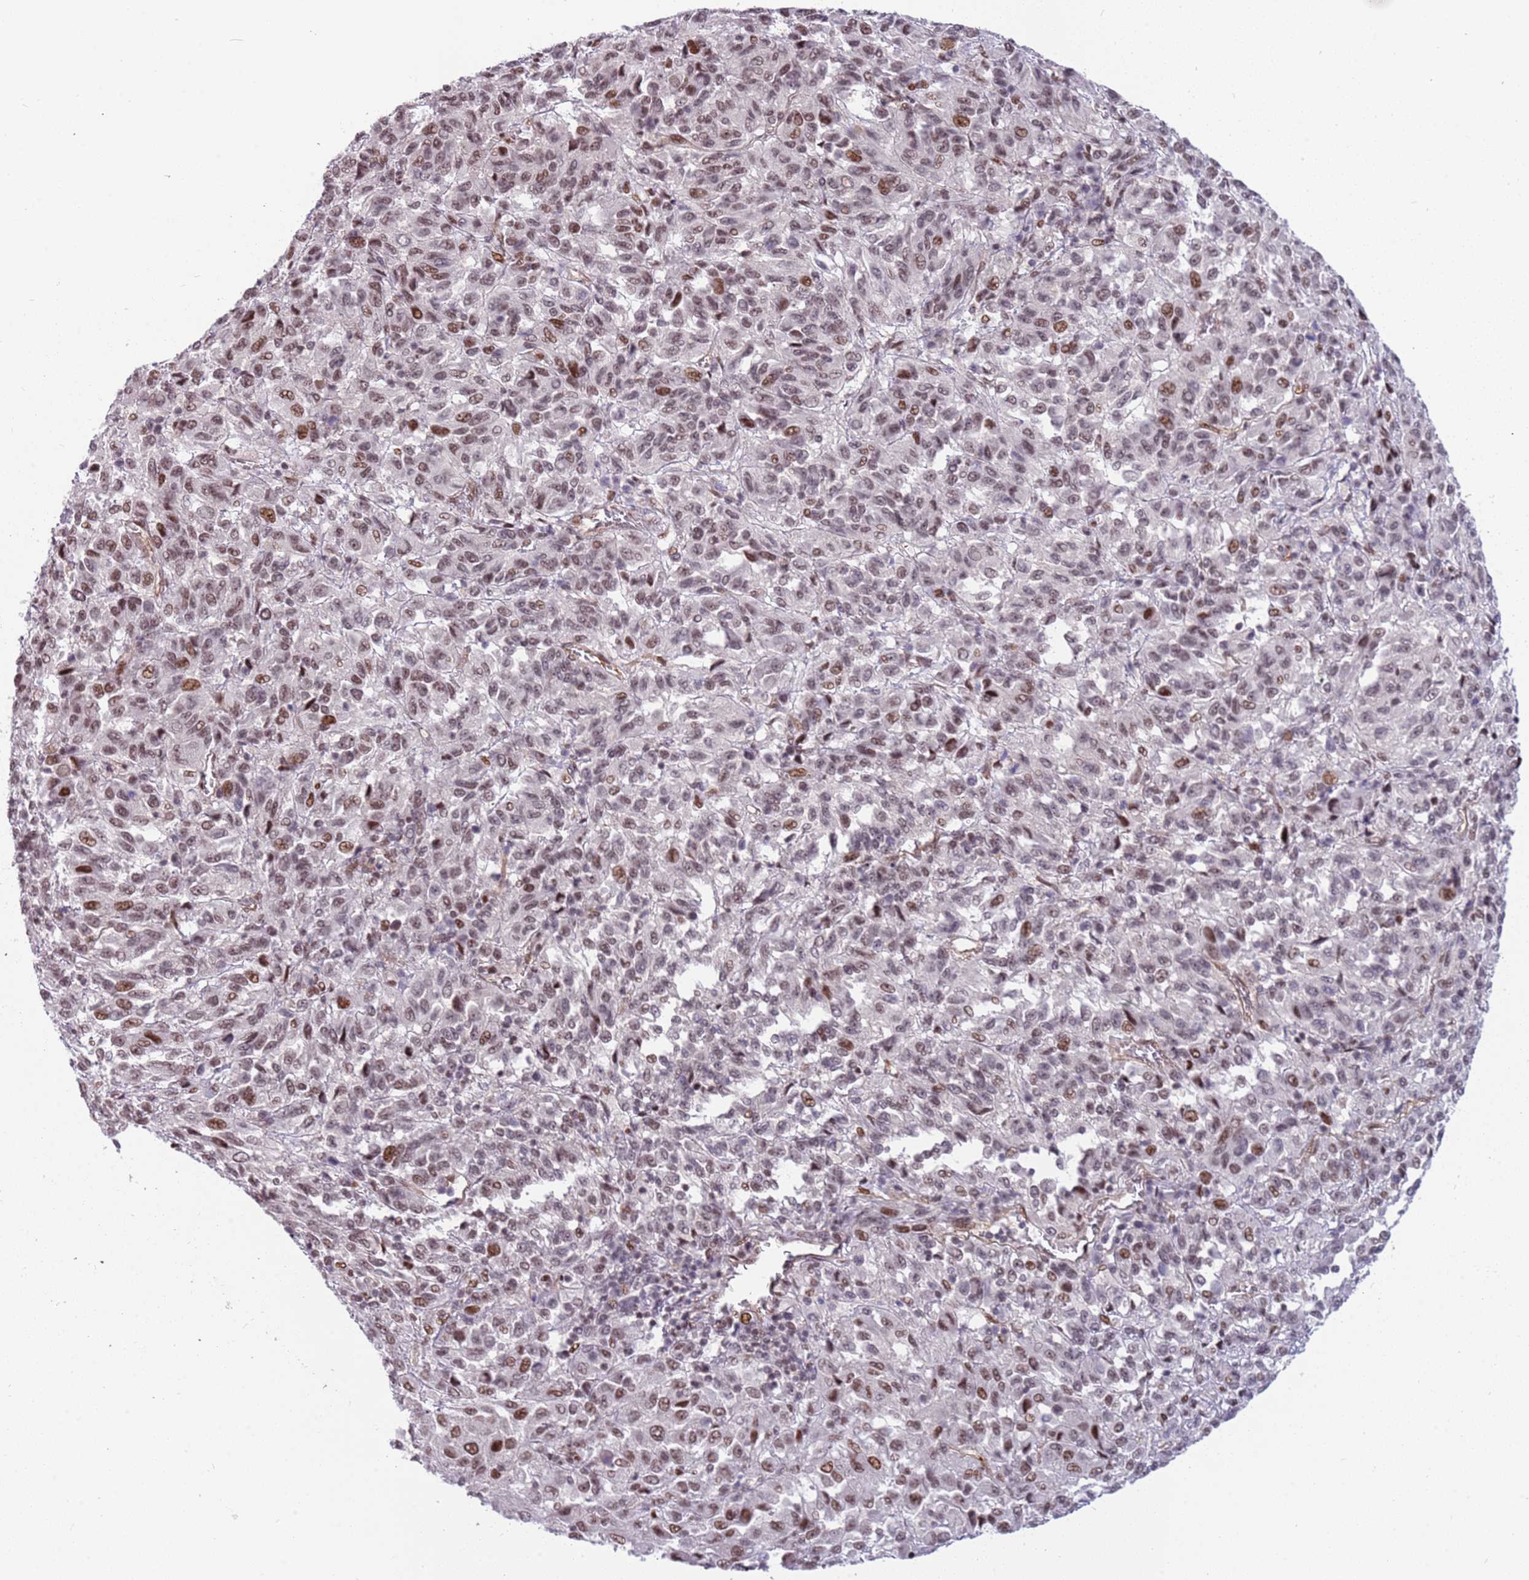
{"staining": {"intensity": "moderate", "quantity": ">75%", "location": "nuclear"}, "tissue": "melanoma", "cell_type": "Tumor cells", "image_type": "cancer", "snomed": [{"axis": "morphology", "description": "Malignant melanoma, Metastatic site"}, {"axis": "topography", "description": "Lung"}], "caption": "Immunohistochemical staining of human malignant melanoma (metastatic site) demonstrates medium levels of moderate nuclear protein positivity in approximately >75% of tumor cells. Using DAB (3,3'-diaminobenzidine) (brown) and hematoxylin (blue) stains, captured at high magnification using brightfield microscopy.", "gene": "LRMDA", "patient": {"sex": "male", "age": 64}}